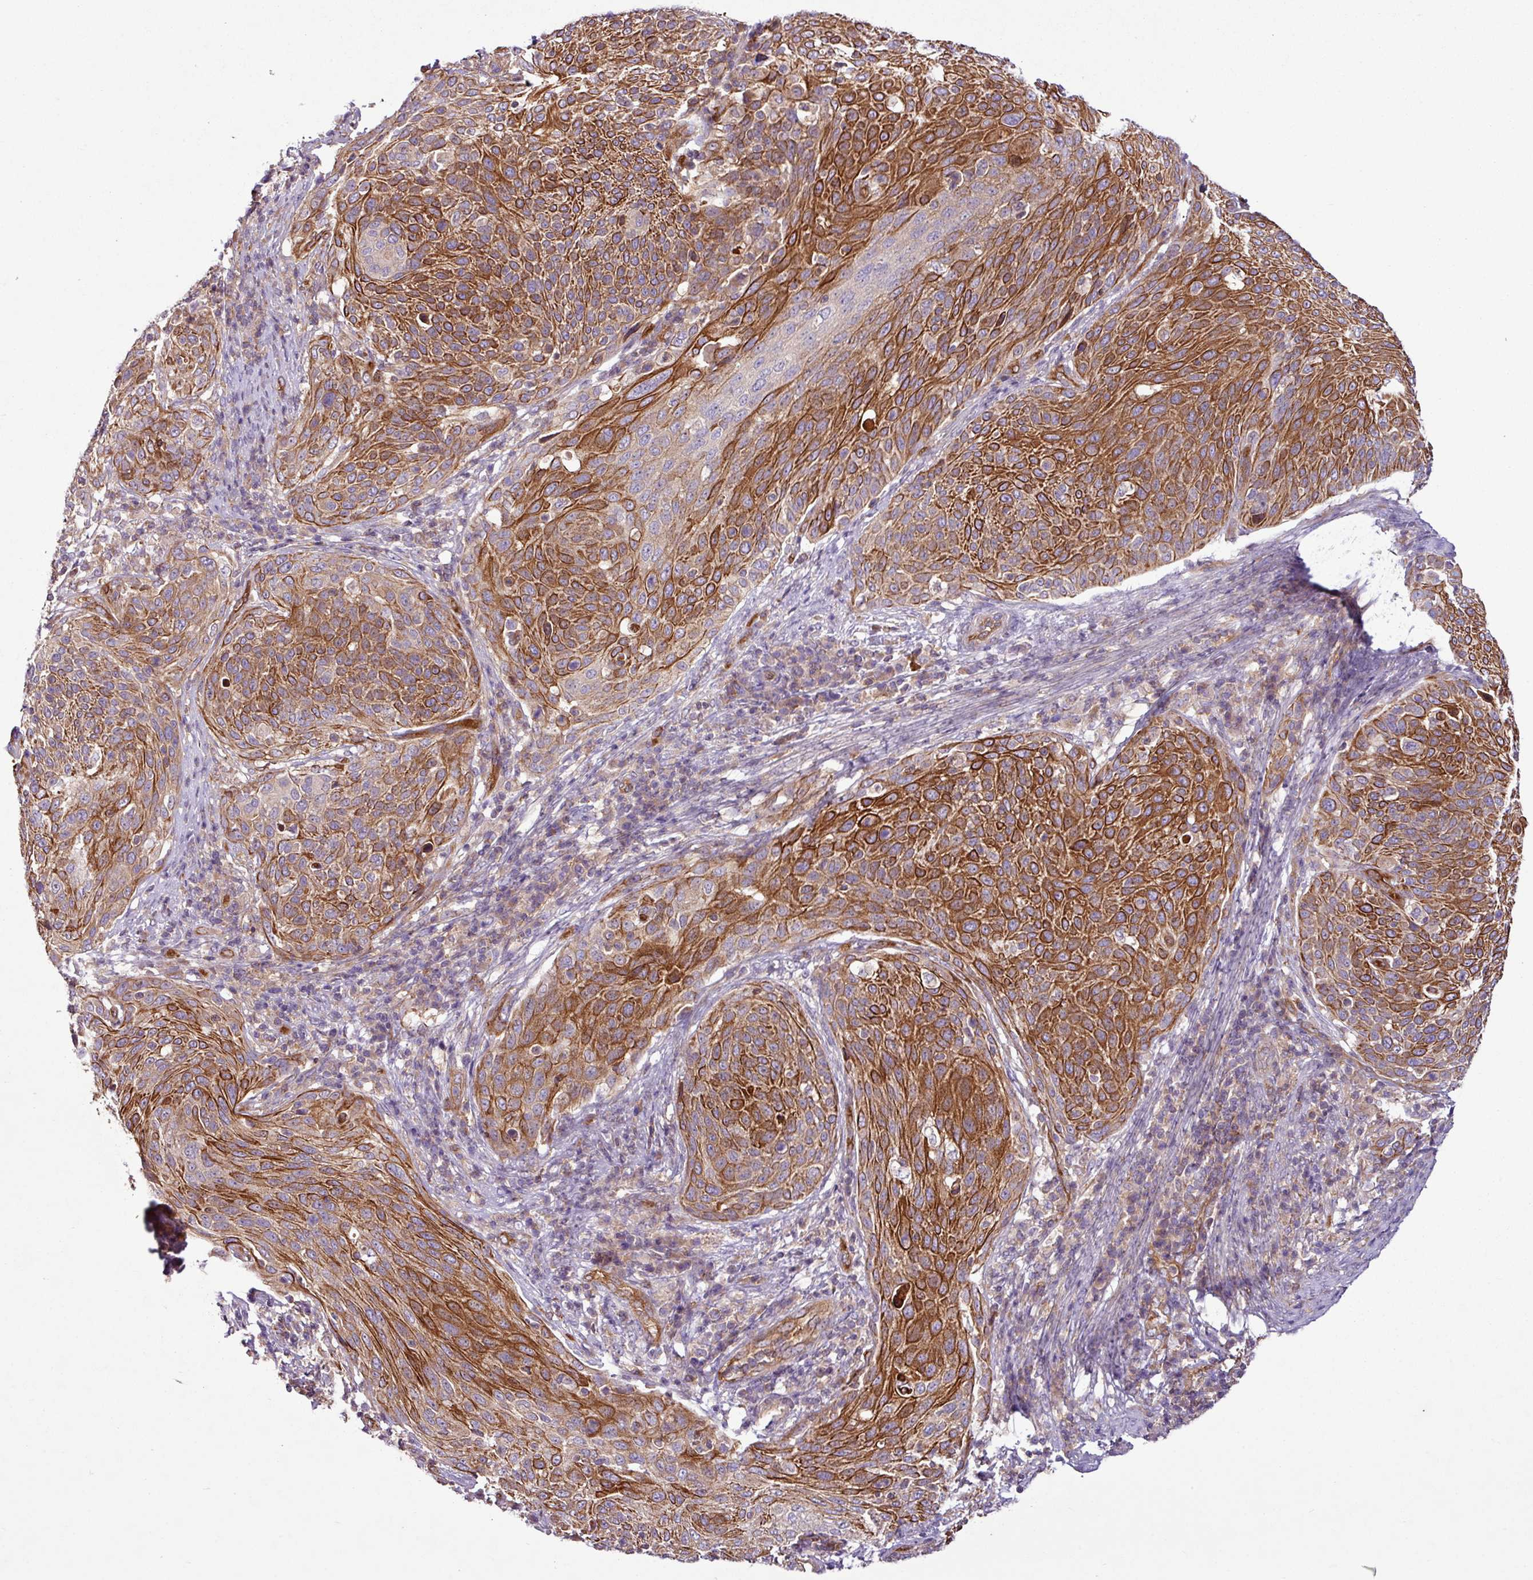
{"staining": {"intensity": "strong", "quantity": "25%-75%", "location": "cytoplasmic/membranous"}, "tissue": "cervical cancer", "cell_type": "Tumor cells", "image_type": "cancer", "snomed": [{"axis": "morphology", "description": "Squamous cell carcinoma, NOS"}, {"axis": "topography", "description": "Cervix"}], "caption": "Cervical squamous cell carcinoma stained with immunohistochemistry (IHC) reveals strong cytoplasmic/membranous staining in about 25%-75% of tumor cells.", "gene": "ZNF106", "patient": {"sex": "female", "age": 31}}